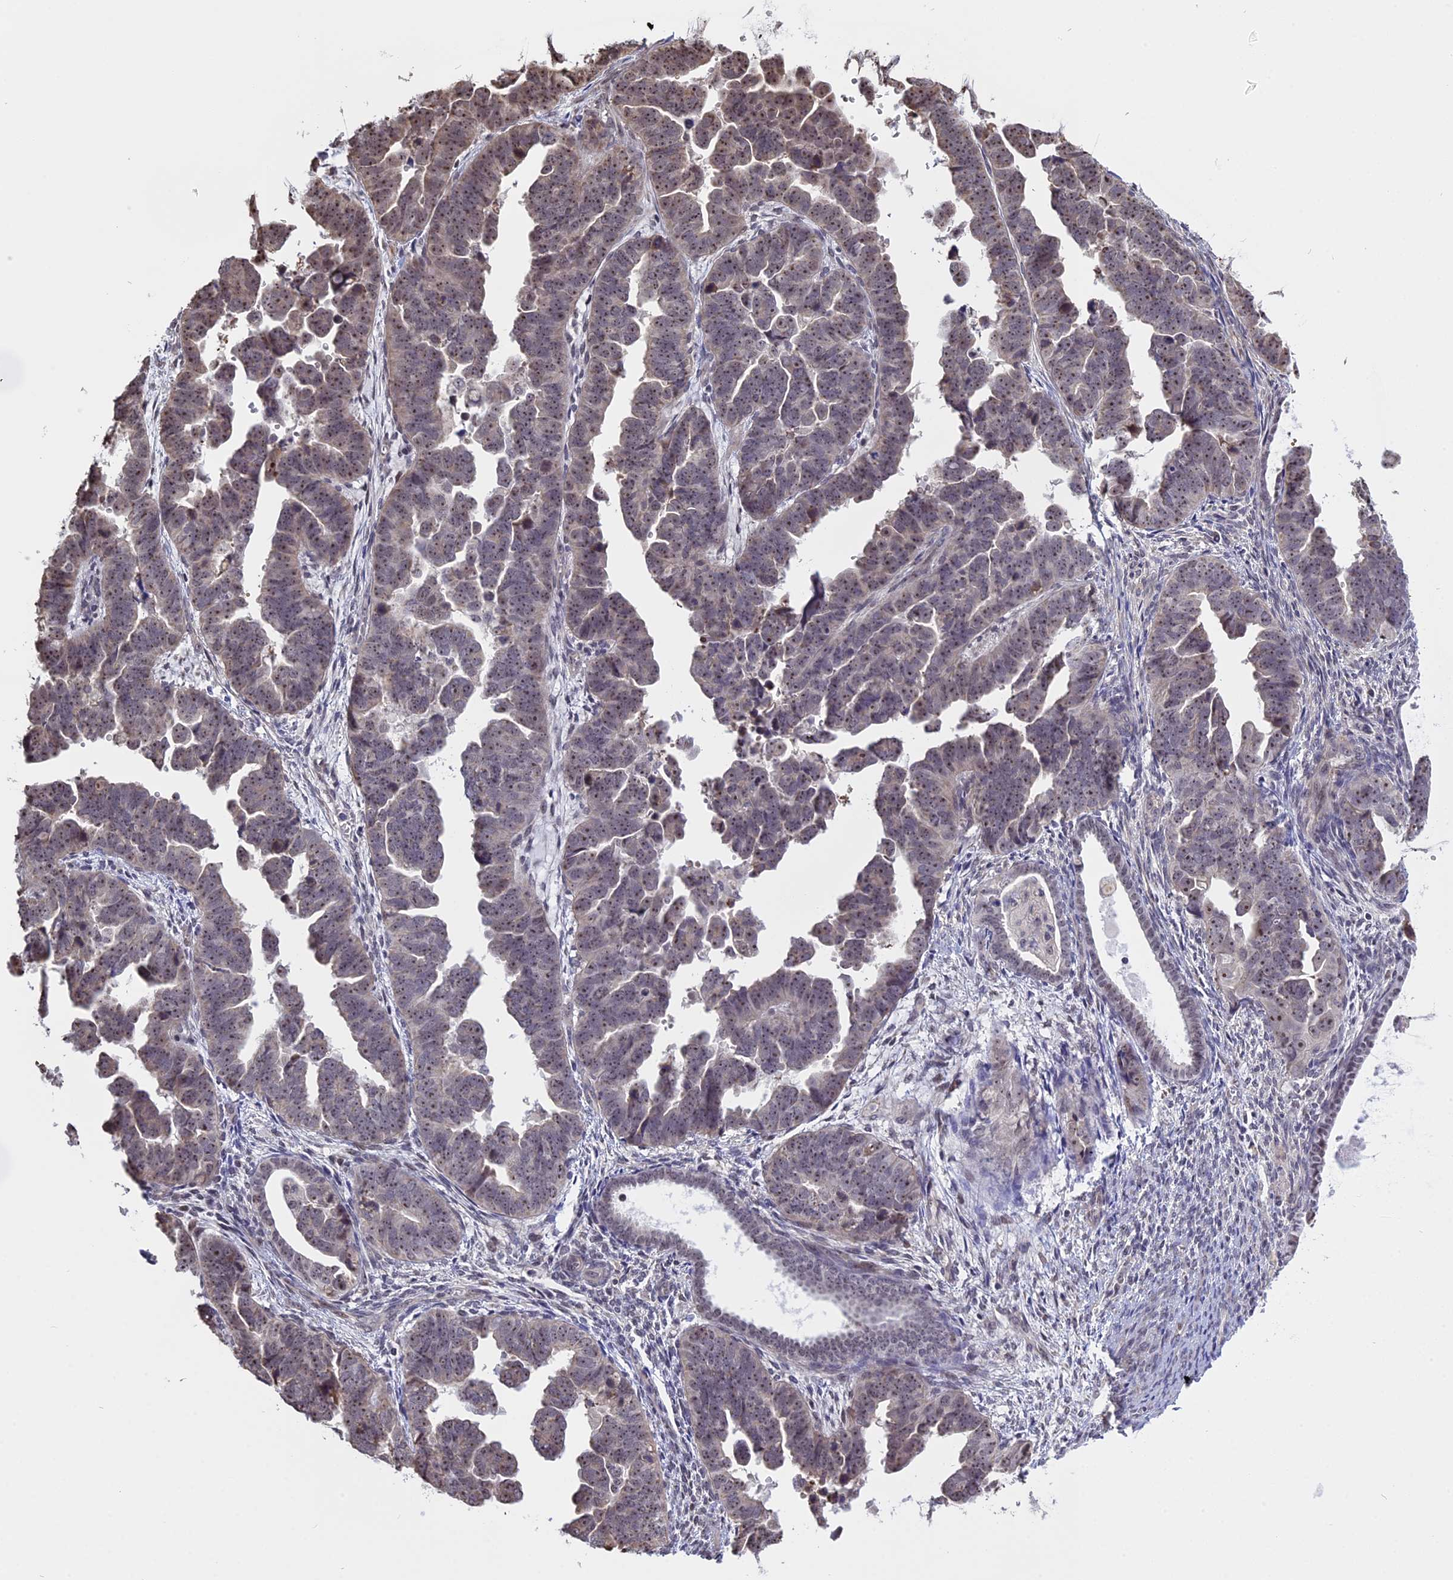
{"staining": {"intensity": "weak", "quantity": ">75%", "location": "nuclear"}, "tissue": "endometrial cancer", "cell_type": "Tumor cells", "image_type": "cancer", "snomed": [{"axis": "morphology", "description": "Adenocarcinoma, NOS"}, {"axis": "topography", "description": "Endometrium"}], "caption": "Protein staining of endometrial cancer (adenocarcinoma) tissue shows weak nuclear staining in about >75% of tumor cells.", "gene": "MGA", "patient": {"sex": "female", "age": 75}}